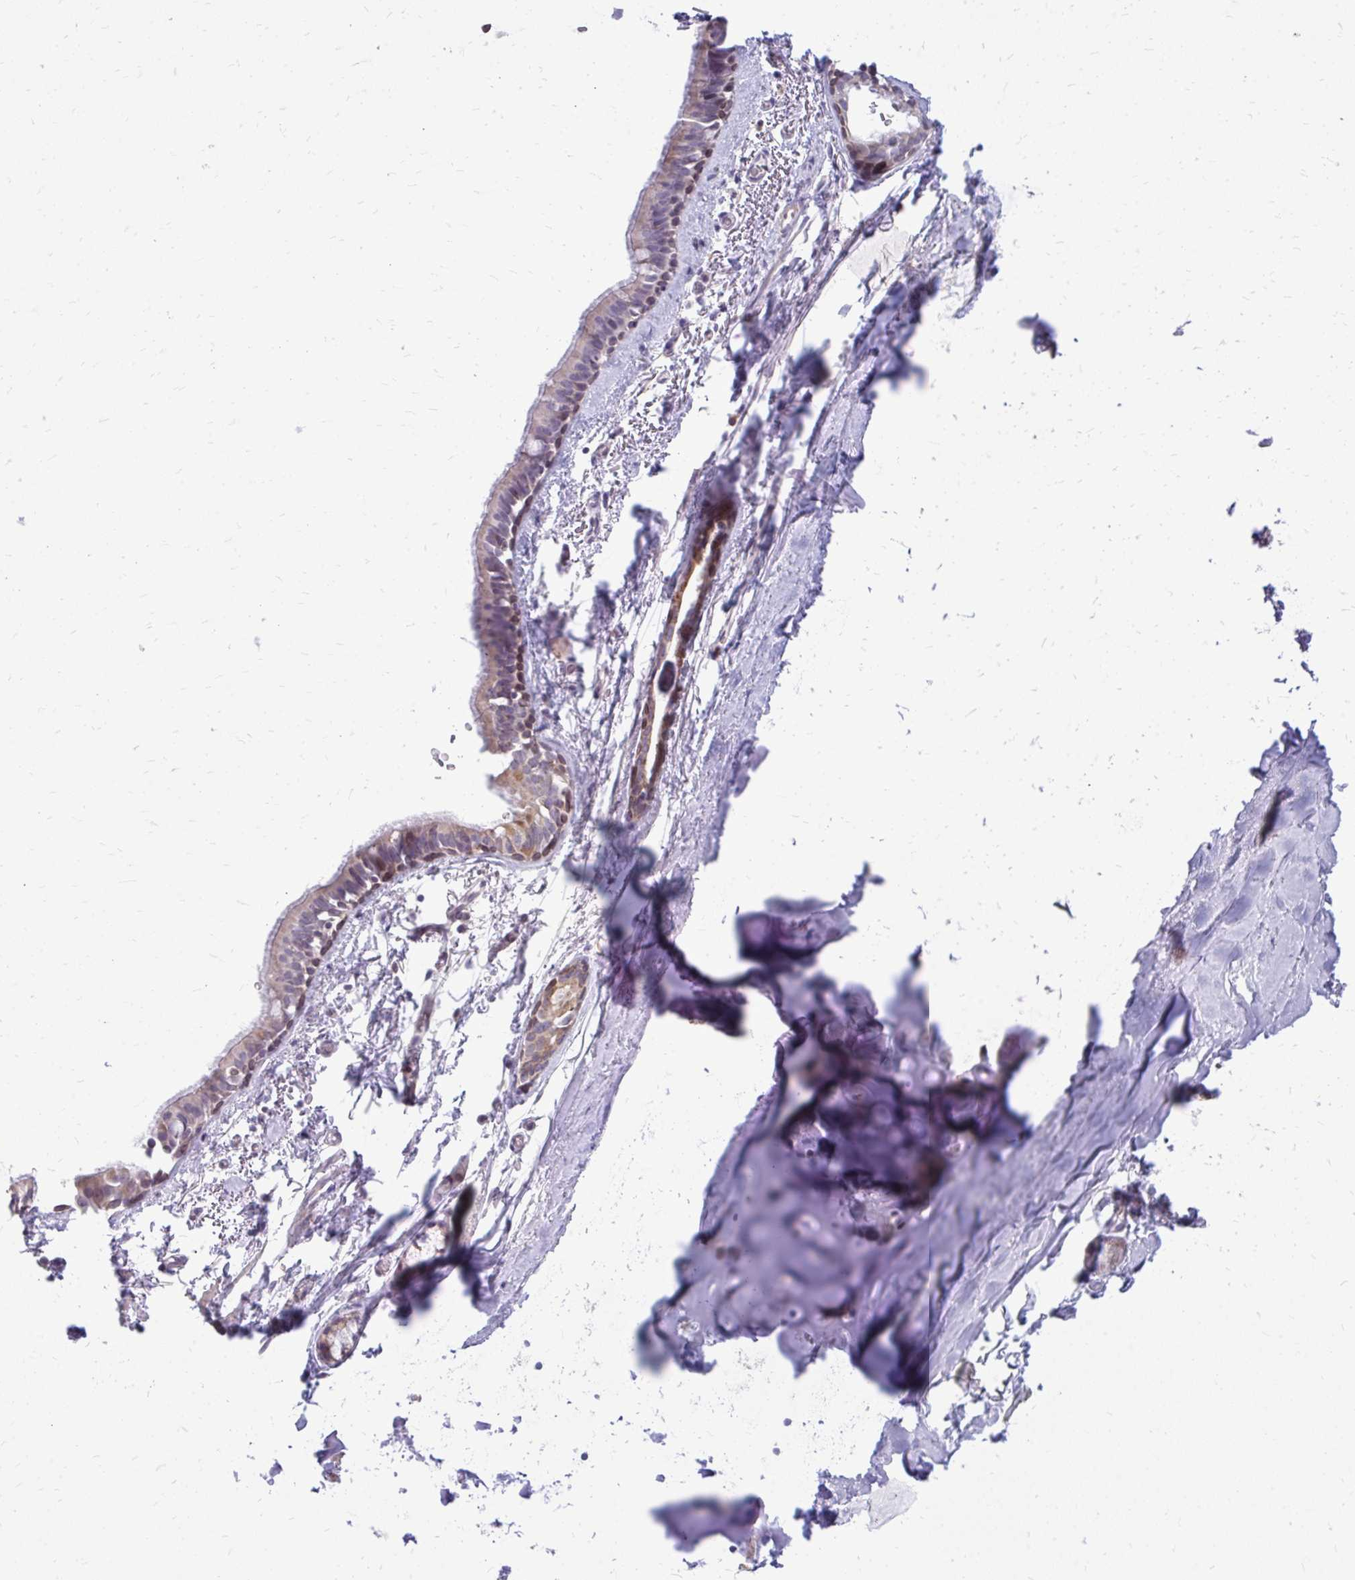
{"staining": {"intensity": "negative", "quantity": "none", "location": "none"}, "tissue": "soft tissue", "cell_type": "Chondrocytes", "image_type": "normal", "snomed": [{"axis": "morphology", "description": "Normal tissue, NOS"}, {"axis": "topography", "description": "Cartilage tissue"}, {"axis": "topography", "description": "Bronchus"}, {"axis": "topography", "description": "Peripheral nerve tissue"}], "caption": "The immunohistochemistry (IHC) photomicrograph has no significant staining in chondrocytes of soft tissue. The staining was performed using DAB (3,3'-diaminobenzidine) to visualize the protein expression in brown, while the nuclei were stained in blue with hematoxylin (Magnification: 20x).", "gene": "RPS6KA2", "patient": {"sex": "male", "age": 67}}